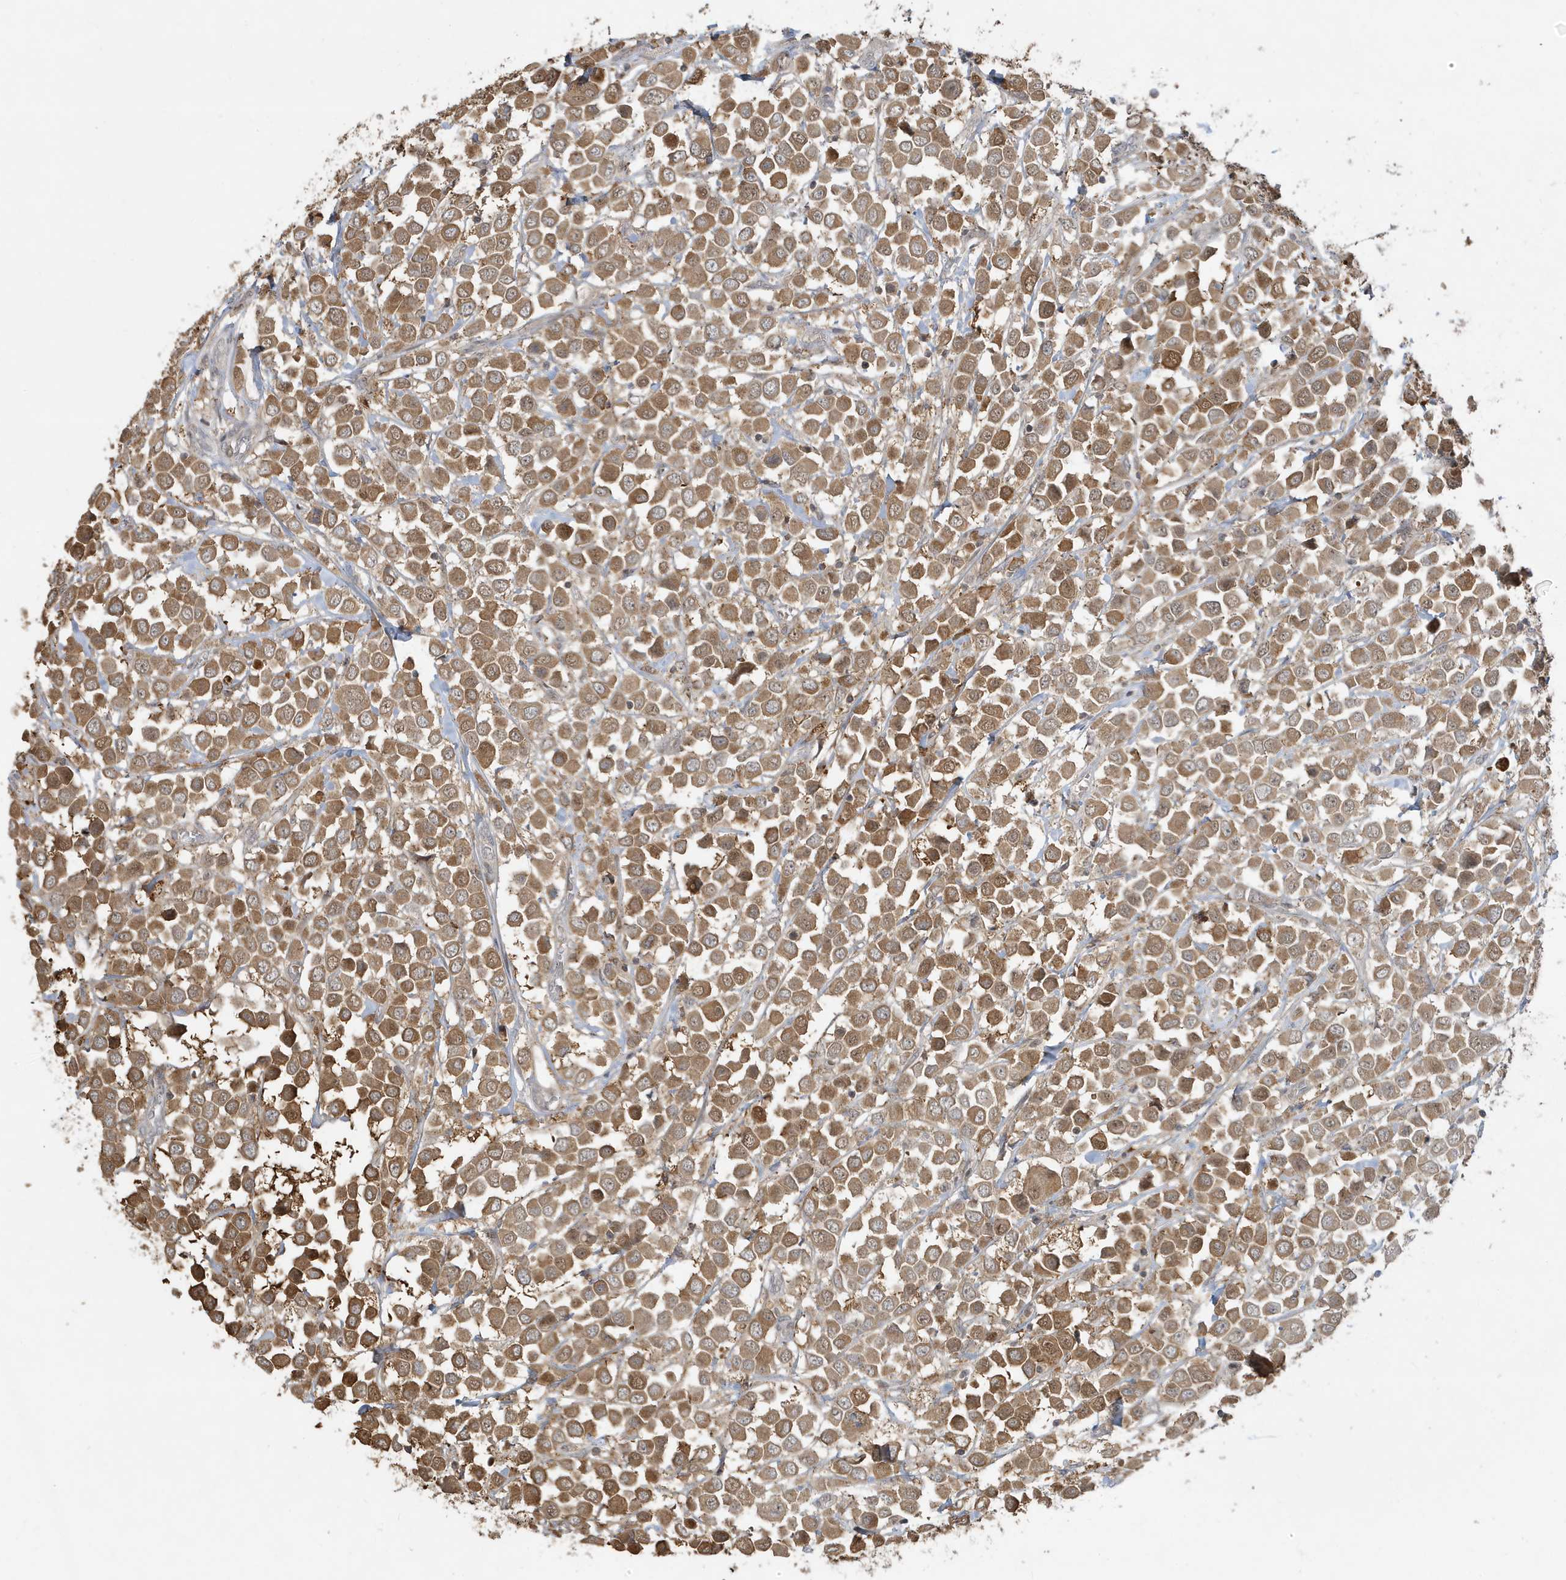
{"staining": {"intensity": "moderate", "quantity": ">75%", "location": "cytoplasmic/membranous"}, "tissue": "breast cancer", "cell_type": "Tumor cells", "image_type": "cancer", "snomed": [{"axis": "morphology", "description": "Duct carcinoma"}, {"axis": "topography", "description": "Breast"}], "caption": "The immunohistochemical stain labels moderate cytoplasmic/membranous staining in tumor cells of breast intraductal carcinoma tissue.", "gene": "PRRT3", "patient": {"sex": "female", "age": 61}}